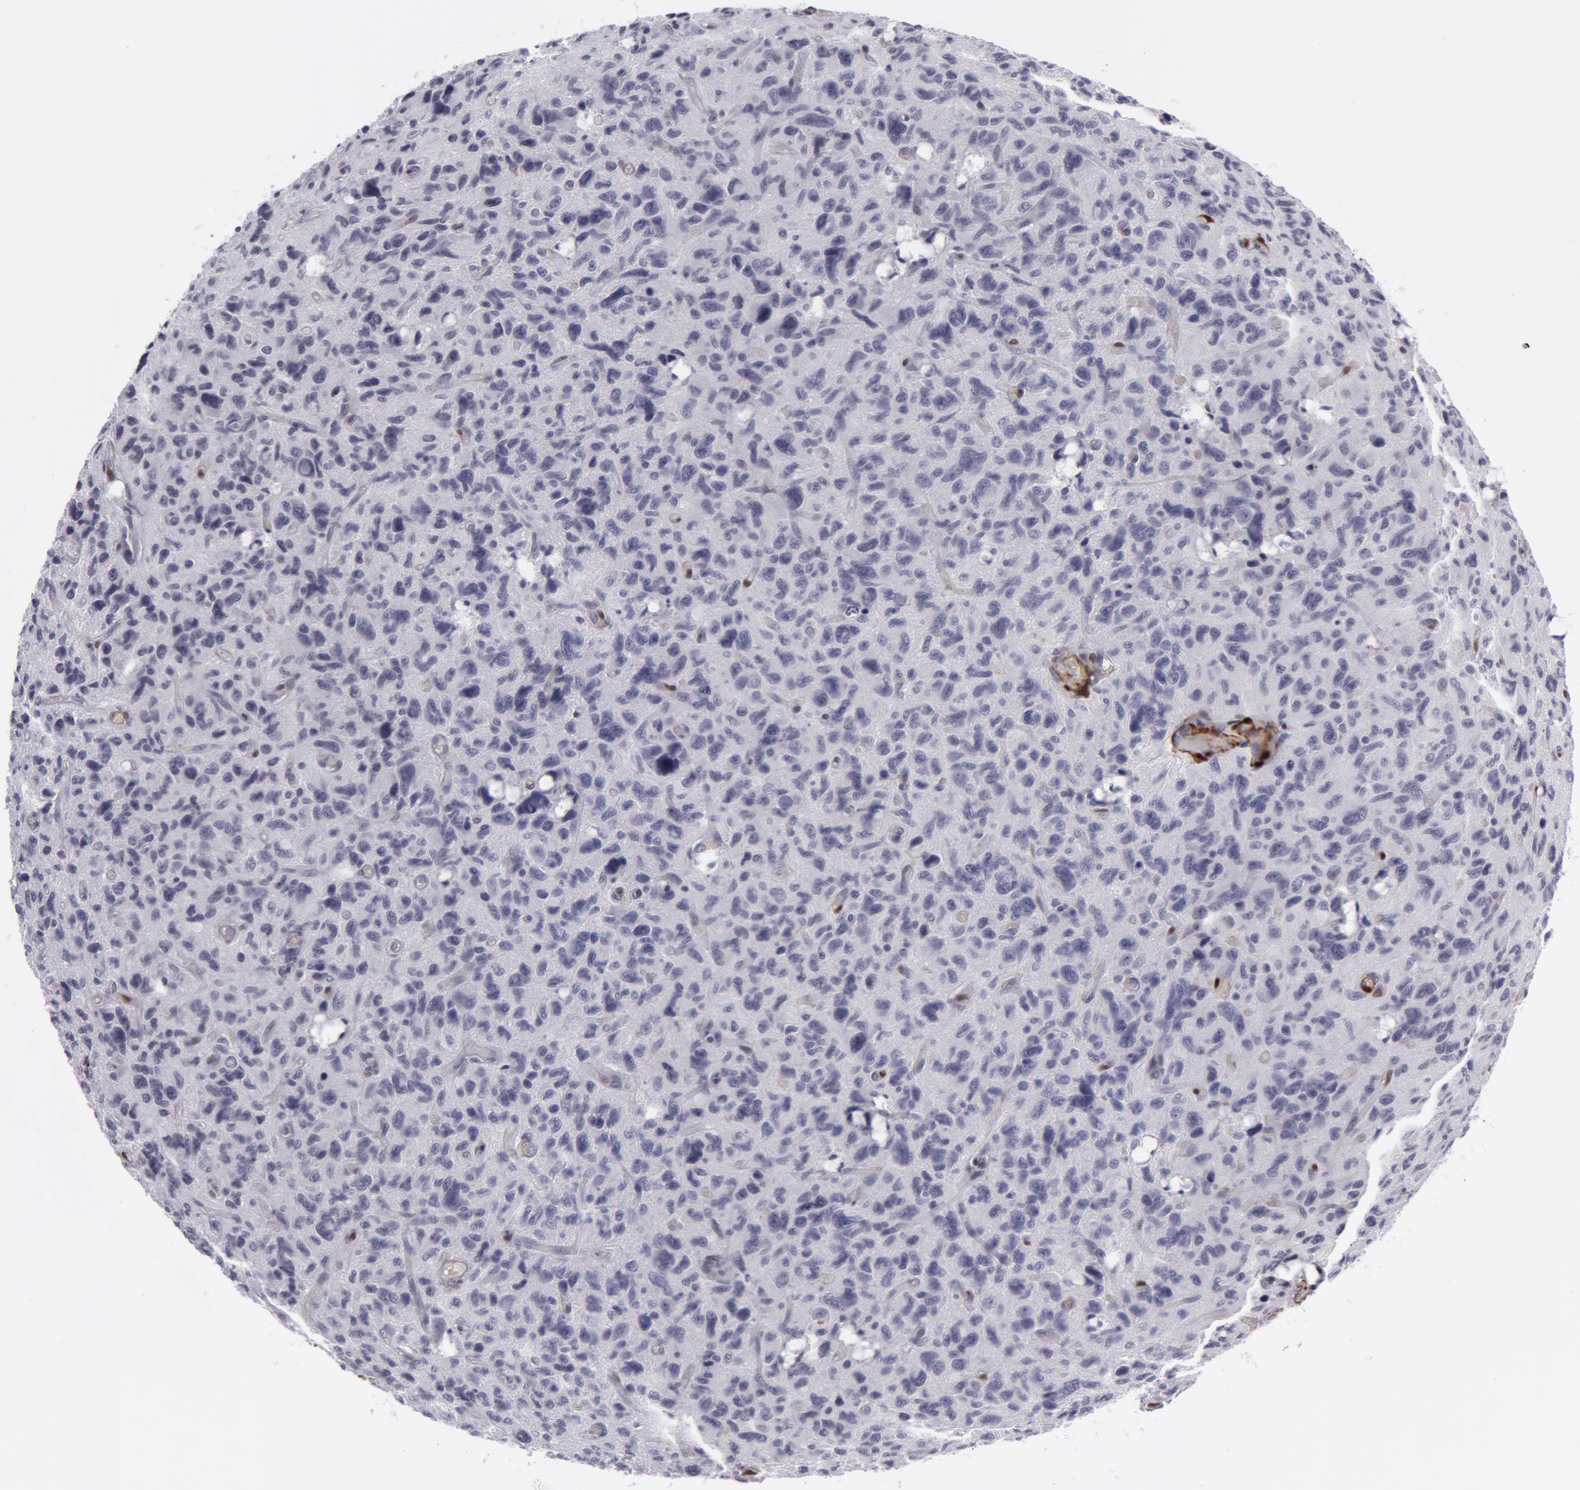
{"staining": {"intensity": "negative", "quantity": "none", "location": "none"}, "tissue": "glioma", "cell_type": "Tumor cells", "image_type": "cancer", "snomed": [{"axis": "morphology", "description": "Glioma, malignant, High grade"}, {"axis": "topography", "description": "Brain"}], "caption": "High power microscopy histopathology image of an immunohistochemistry histopathology image of glioma, revealing no significant expression in tumor cells.", "gene": "TAGLN", "patient": {"sex": "female", "age": 60}}